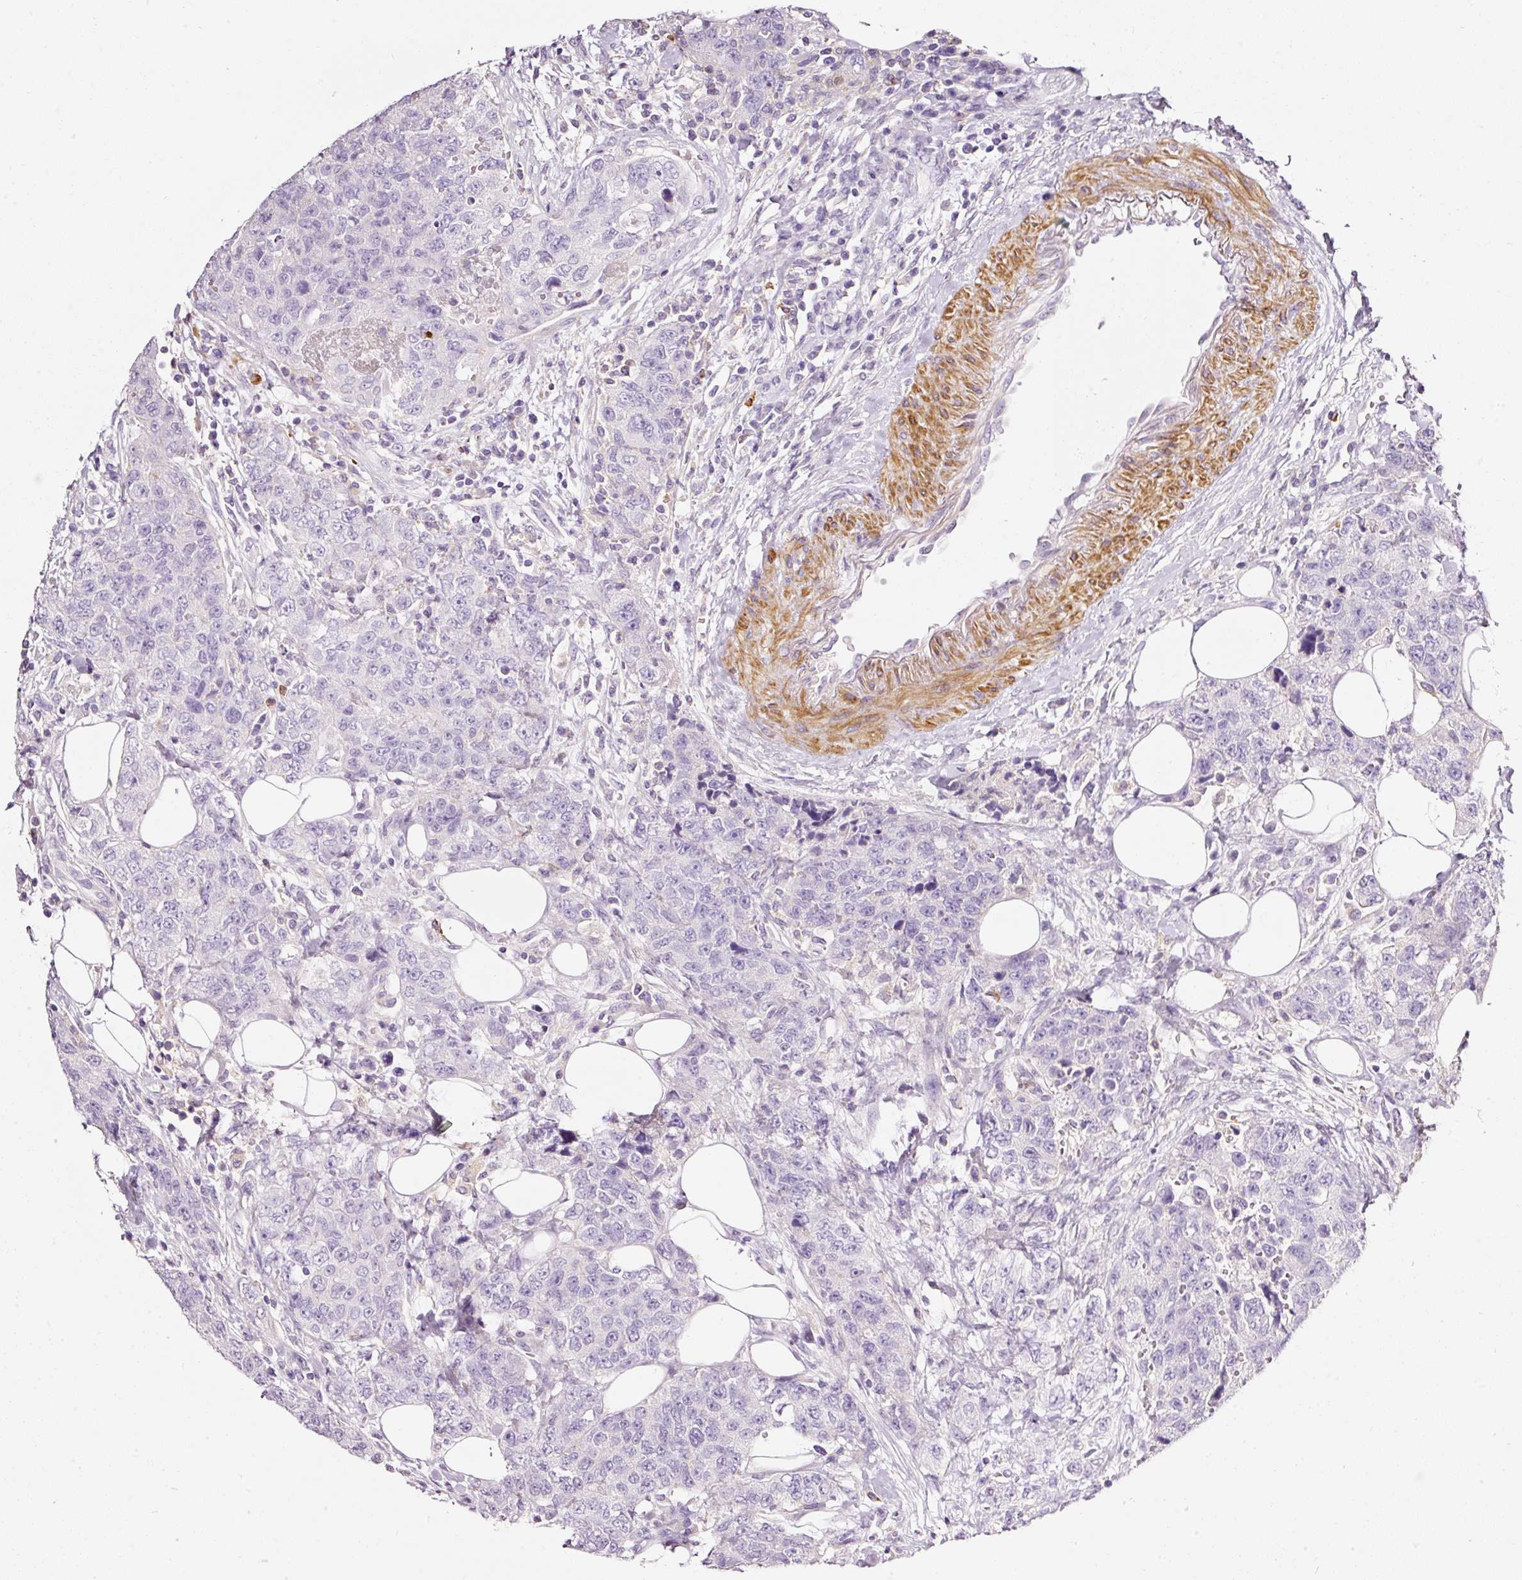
{"staining": {"intensity": "negative", "quantity": "none", "location": "none"}, "tissue": "urothelial cancer", "cell_type": "Tumor cells", "image_type": "cancer", "snomed": [{"axis": "morphology", "description": "Urothelial carcinoma, High grade"}, {"axis": "topography", "description": "Urinary bladder"}], "caption": "Tumor cells are negative for protein expression in human urothelial carcinoma (high-grade).", "gene": "CYB561A3", "patient": {"sex": "female", "age": 78}}